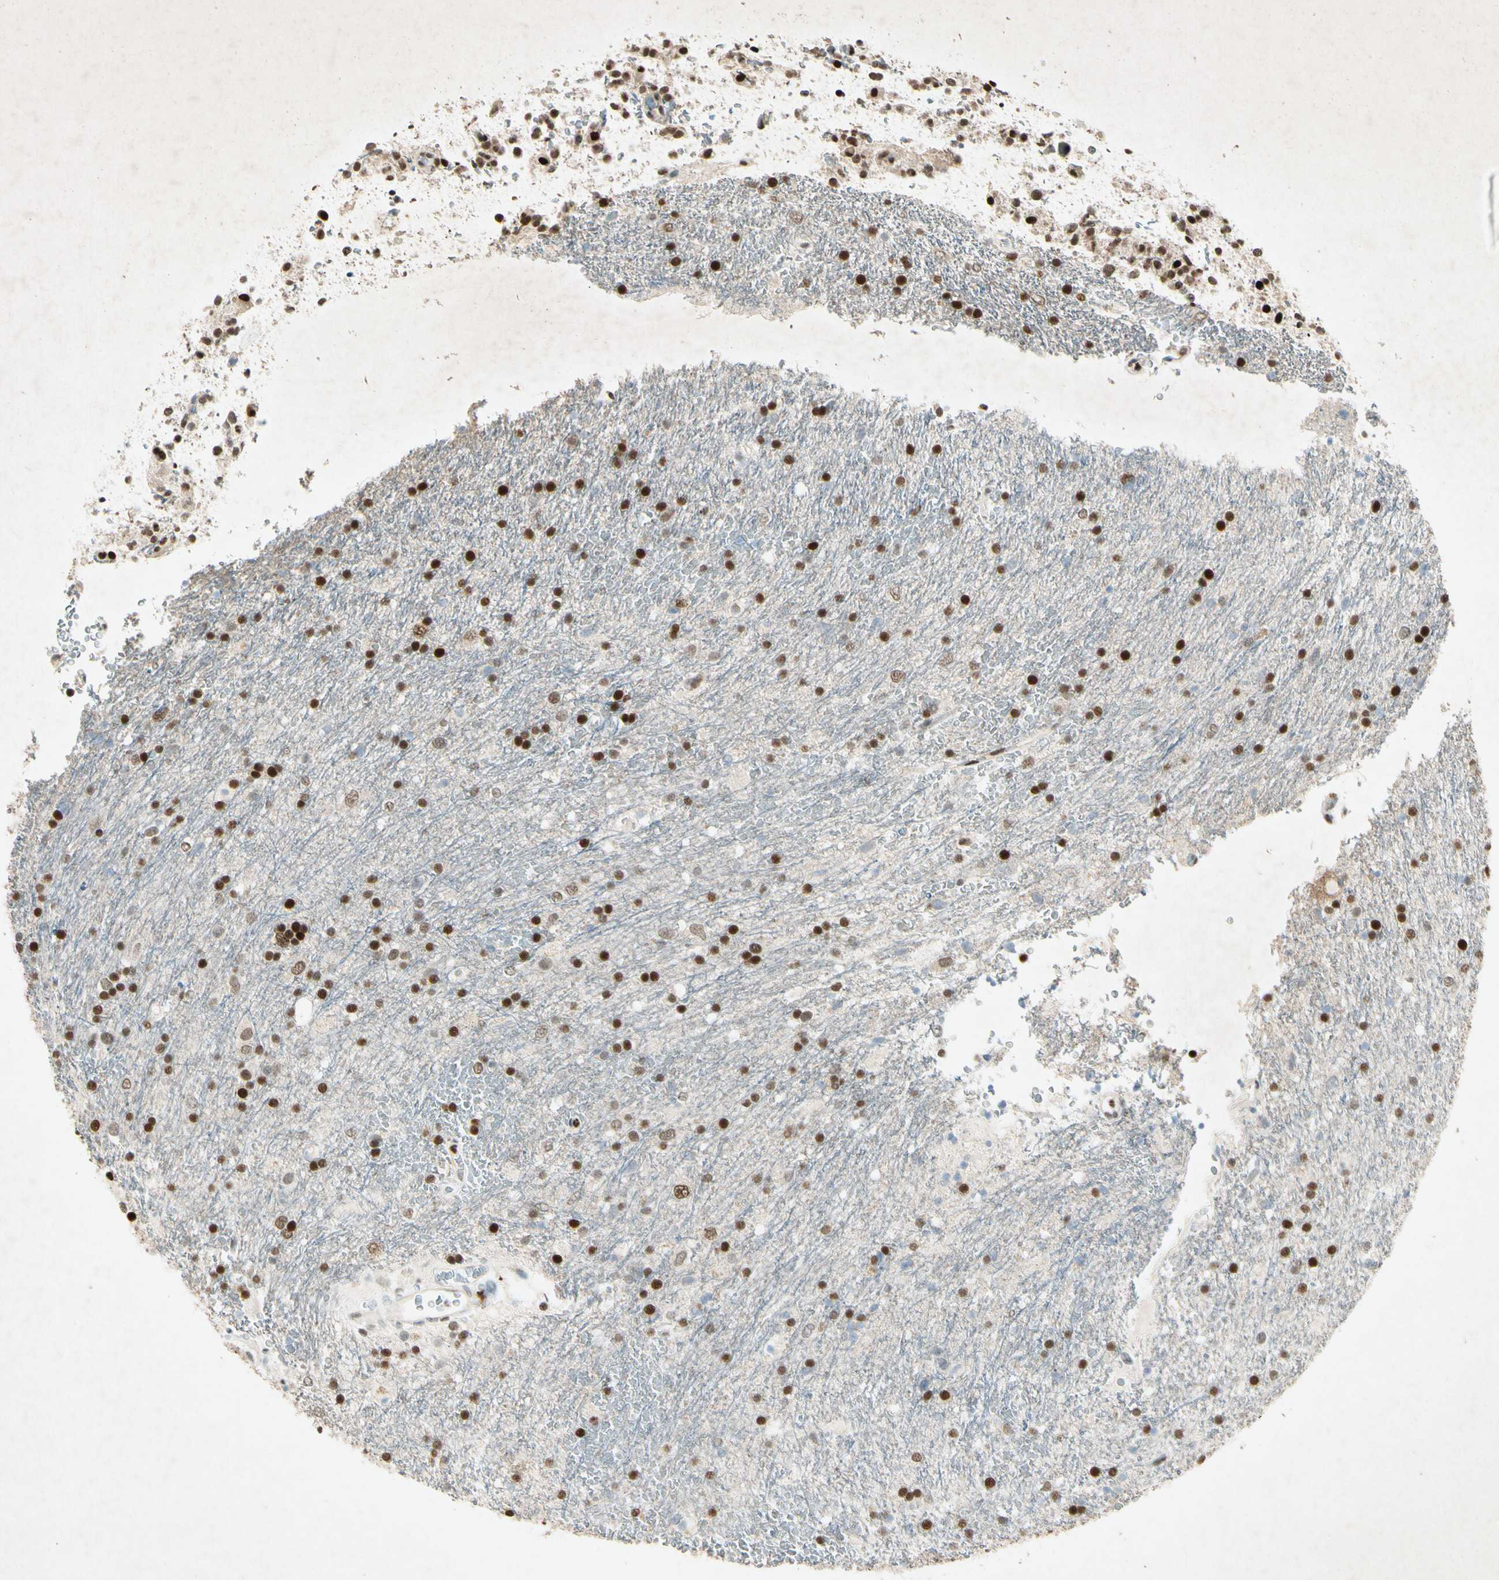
{"staining": {"intensity": "strong", "quantity": ">75%", "location": "nuclear"}, "tissue": "glioma", "cell_type": "Tumor cells", "image_type": "cancer", "snomed": [{"axis": "morphology", "description": "Glioma, malignant, Low grade"}, {"axis": "topography", "description": "Brain"}], "caption": "Protein staining of malignant low-grade glioma tissue exhibits strong nuclear expression in about >75% of tumor cells. Ihc stains the protein of interest in brown and the nuclei are stained blue.", "gene": "RNF43", "patient": {"sex": "male", "age": 77}}